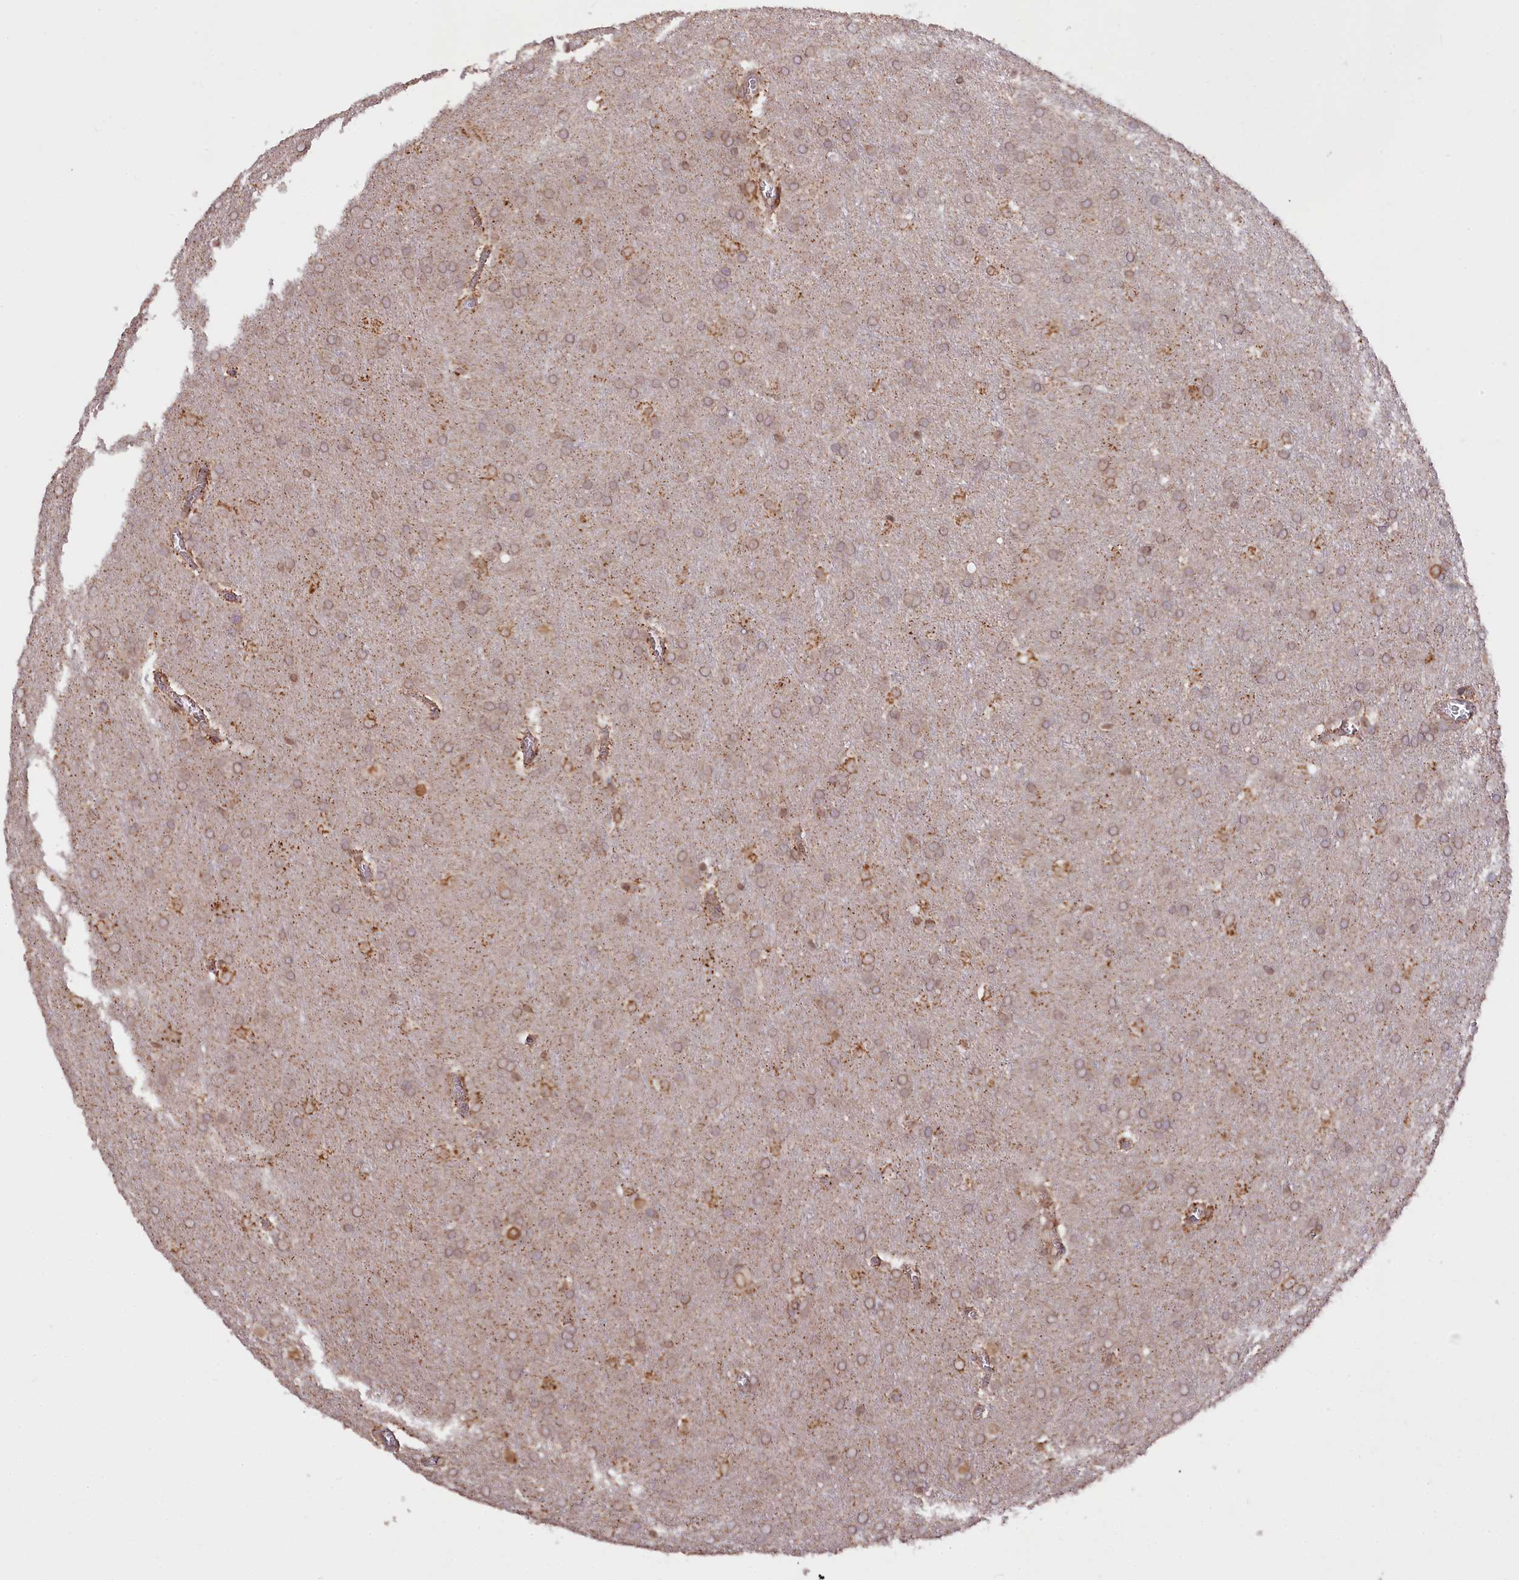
{"staining": {"intensity": "weak", "quantity": ">75%", "location": "cytoplasmic/membranous"}, "tissue": "glioma", "cell_type": "Tumor cells", "image_type": "cancer", "snomed": [{"axis": "morphology", "description": "Glioma, malignant, Low grade"}, {"axis": "topography", "description": "Brain"}], "caption": "The immunohistochemical stain shows weak cytoplasmic/membranous staining in tumor cells of glioma tissue.", "gene": "ZNF480", "patient": {"sex": "female", "age": 32}}